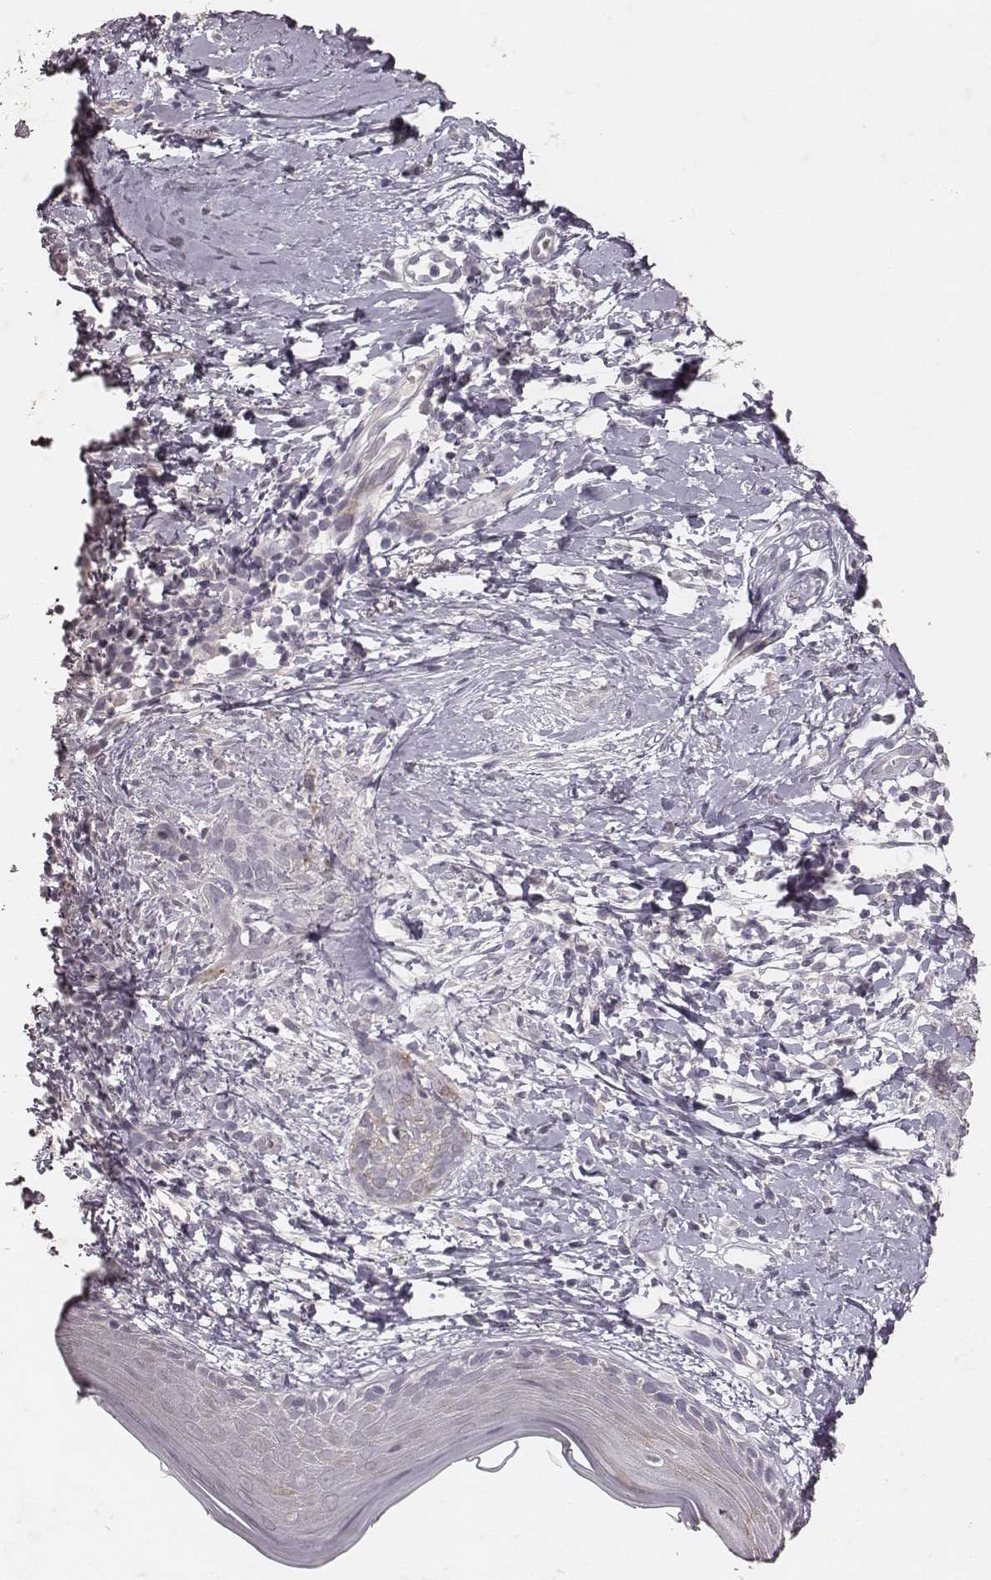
{"staining": {"intensity": "negative", "quantity": "none", "location": "none"}, "tissue": "skin cancer", "cell_type": "Tumor cells", "image_type": "cancer", "snomed": [{"axis": "morphology", "description": "Normal tissue, NOS"}, {"axis": "morphology", "description": "Basal cell carcinoma"}, {"axis": "topography", "description": "Skin"}], "caption": "The image reveals no significant expression in tumor cells of basal cell carcinoma (skin).", "gene": "MADCAM1", "patient": {"sex": "male", "age": 84}}